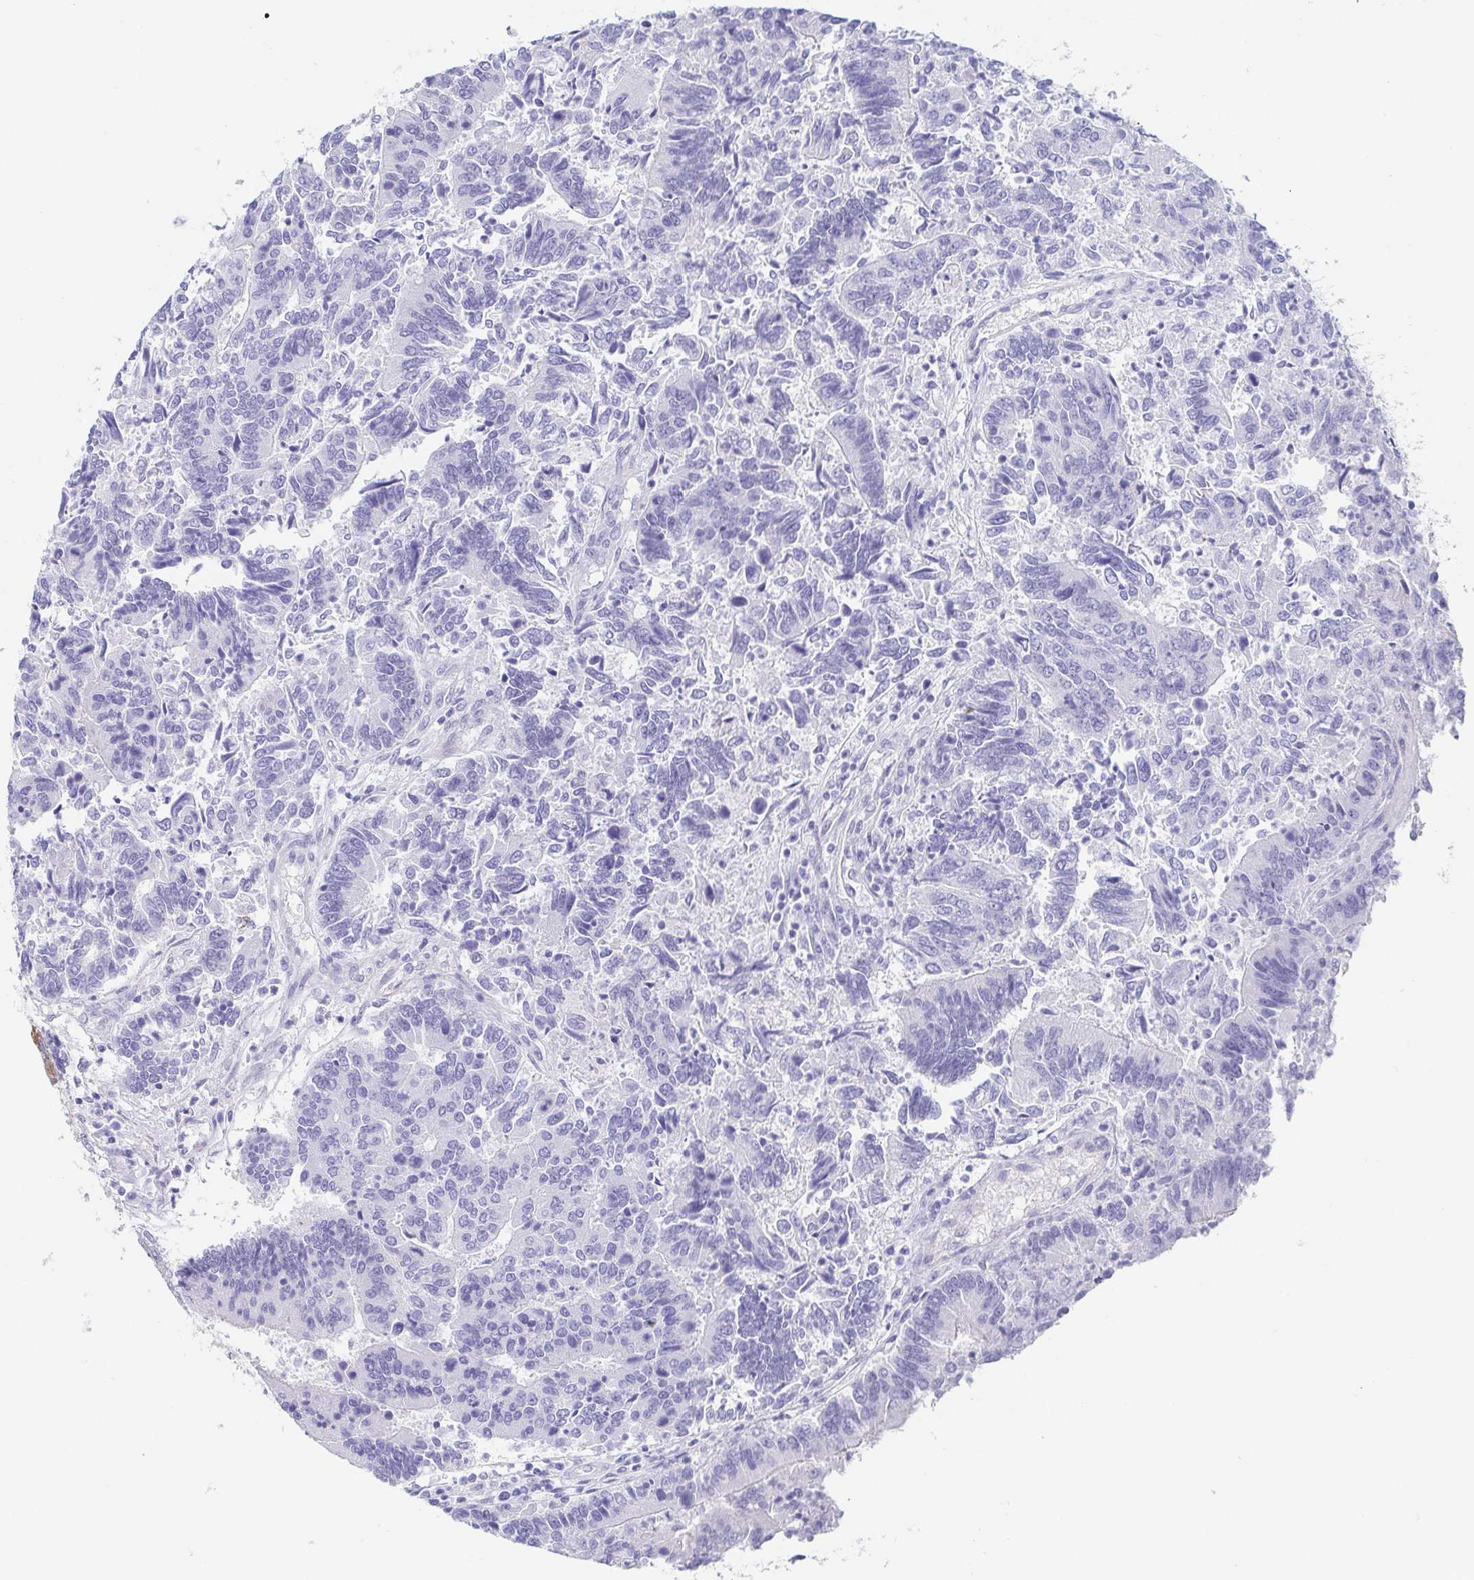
{"staining": {"intensity": "negative", "quantity": "none", "location": "none"}, "tissue": "colorectal cancer", "cell_type": "Tumor cells", "image_type": "cancer", "snomed": [{"axis": "morphology", "description": "Adenocarcinoma, NOS"}, {"axis": "topography", "description": "Colon"}], "caption": "High magnification brightfield microscopy of adenocarcinoma (colorectal) stained with DAB (3,3'-diaminobenzidine) (brown) and counterstained with hematoxylin (blue): tumor cells show no significant positivity. (IHC, brightfield microscopy, high magnification).", "gene": "PRR4", "patient": {"sex": "female", "age": 67}}